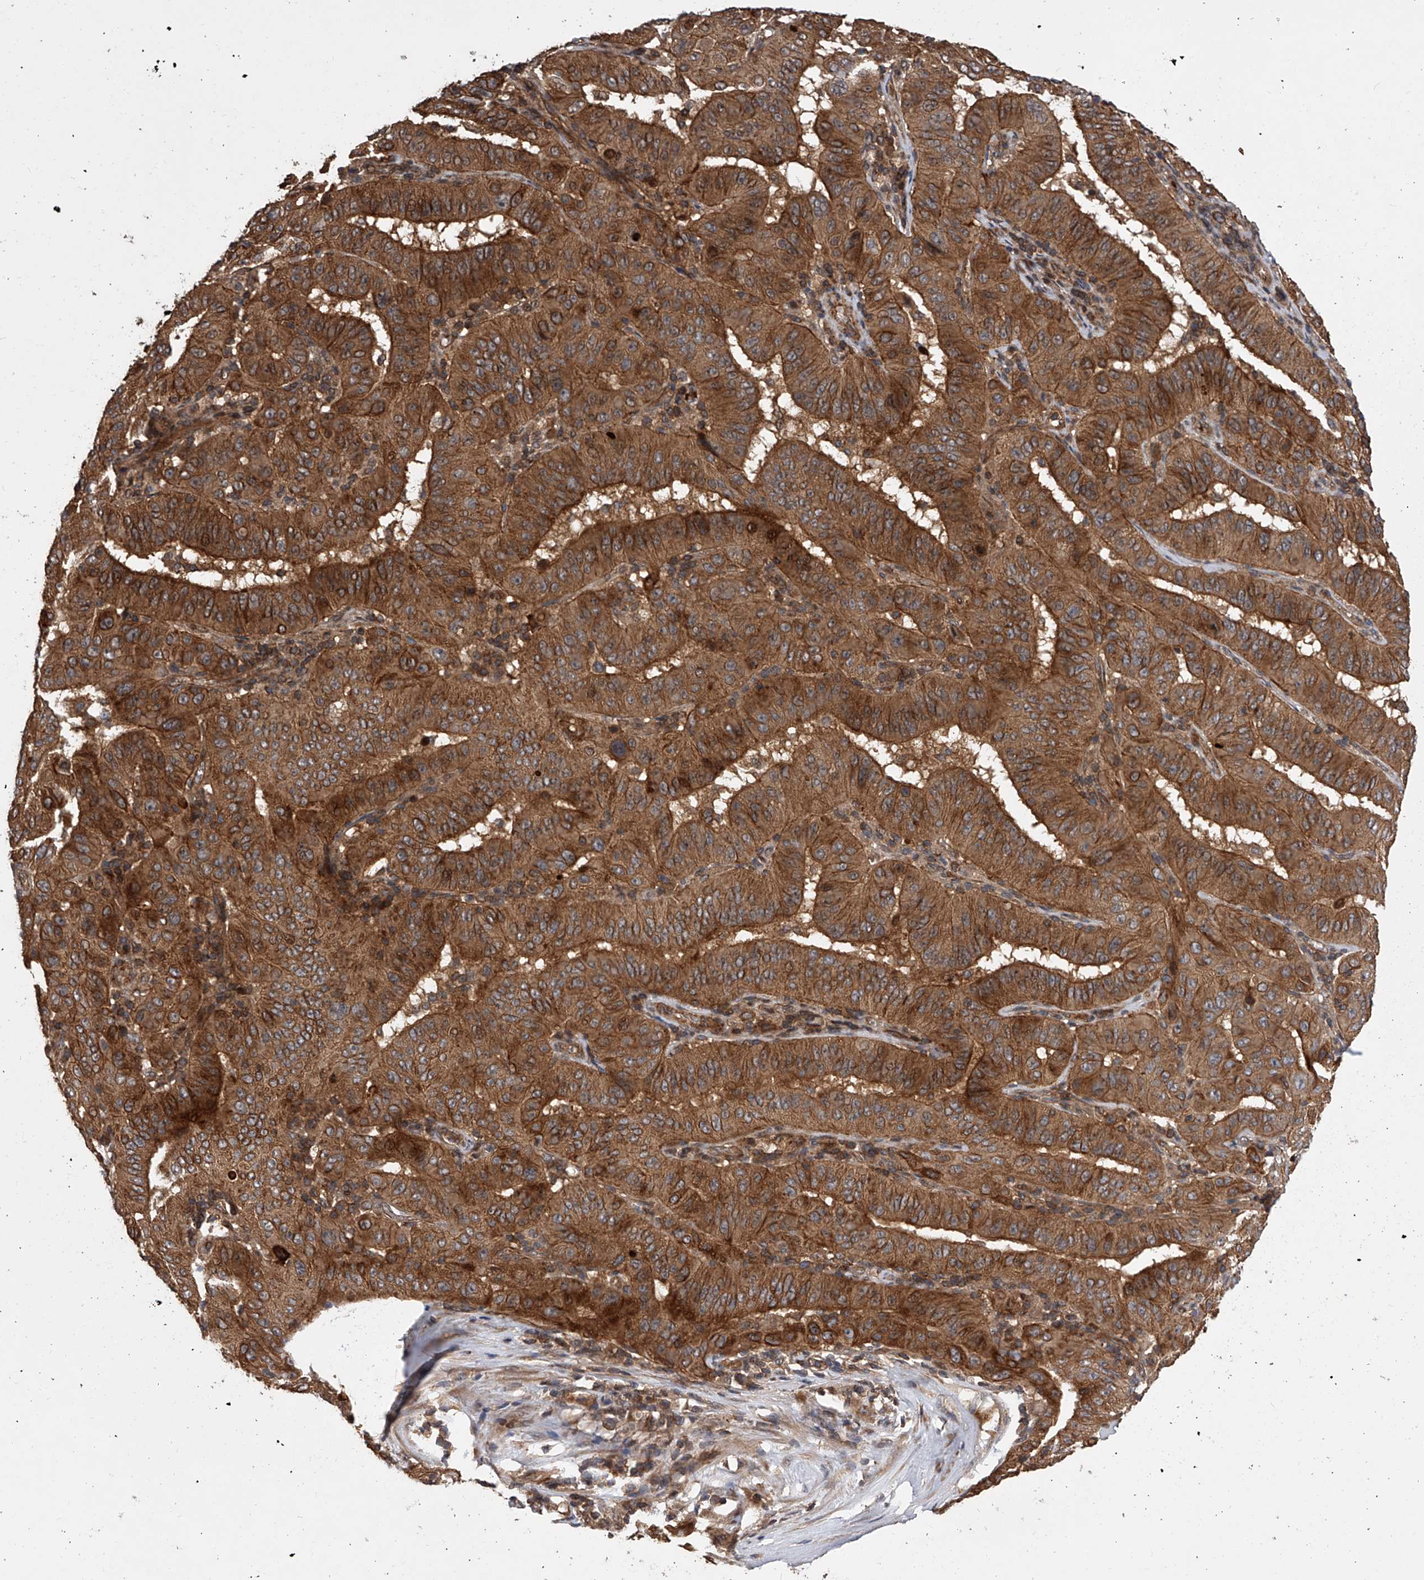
{"staining": {"intensity": "strong", "quantity": ">75%", "location": "cytoplasmic/membranous"}, "tissue": "pancreatic cancer", "cell_type": "Tumor cells", "image_type": "cancer", "snomed": [{"axis": "morphology", "description": "Adenocarcinoma, NOS"}, {"axis": "topography", "description": "Pancreas"}], "caption": "DAB immunohistochemical staining of adenocarcinoma (pancreatic) demonstrates strong cytoplasmic/membranous protein expression in approximately >75% of tumor cells. (DAB (3,3'-diaminobenzidine) IHC with brightfield microscopy, high magnification).", "gene": "USP47", "patient": {"sex": "male", "age": 63}}